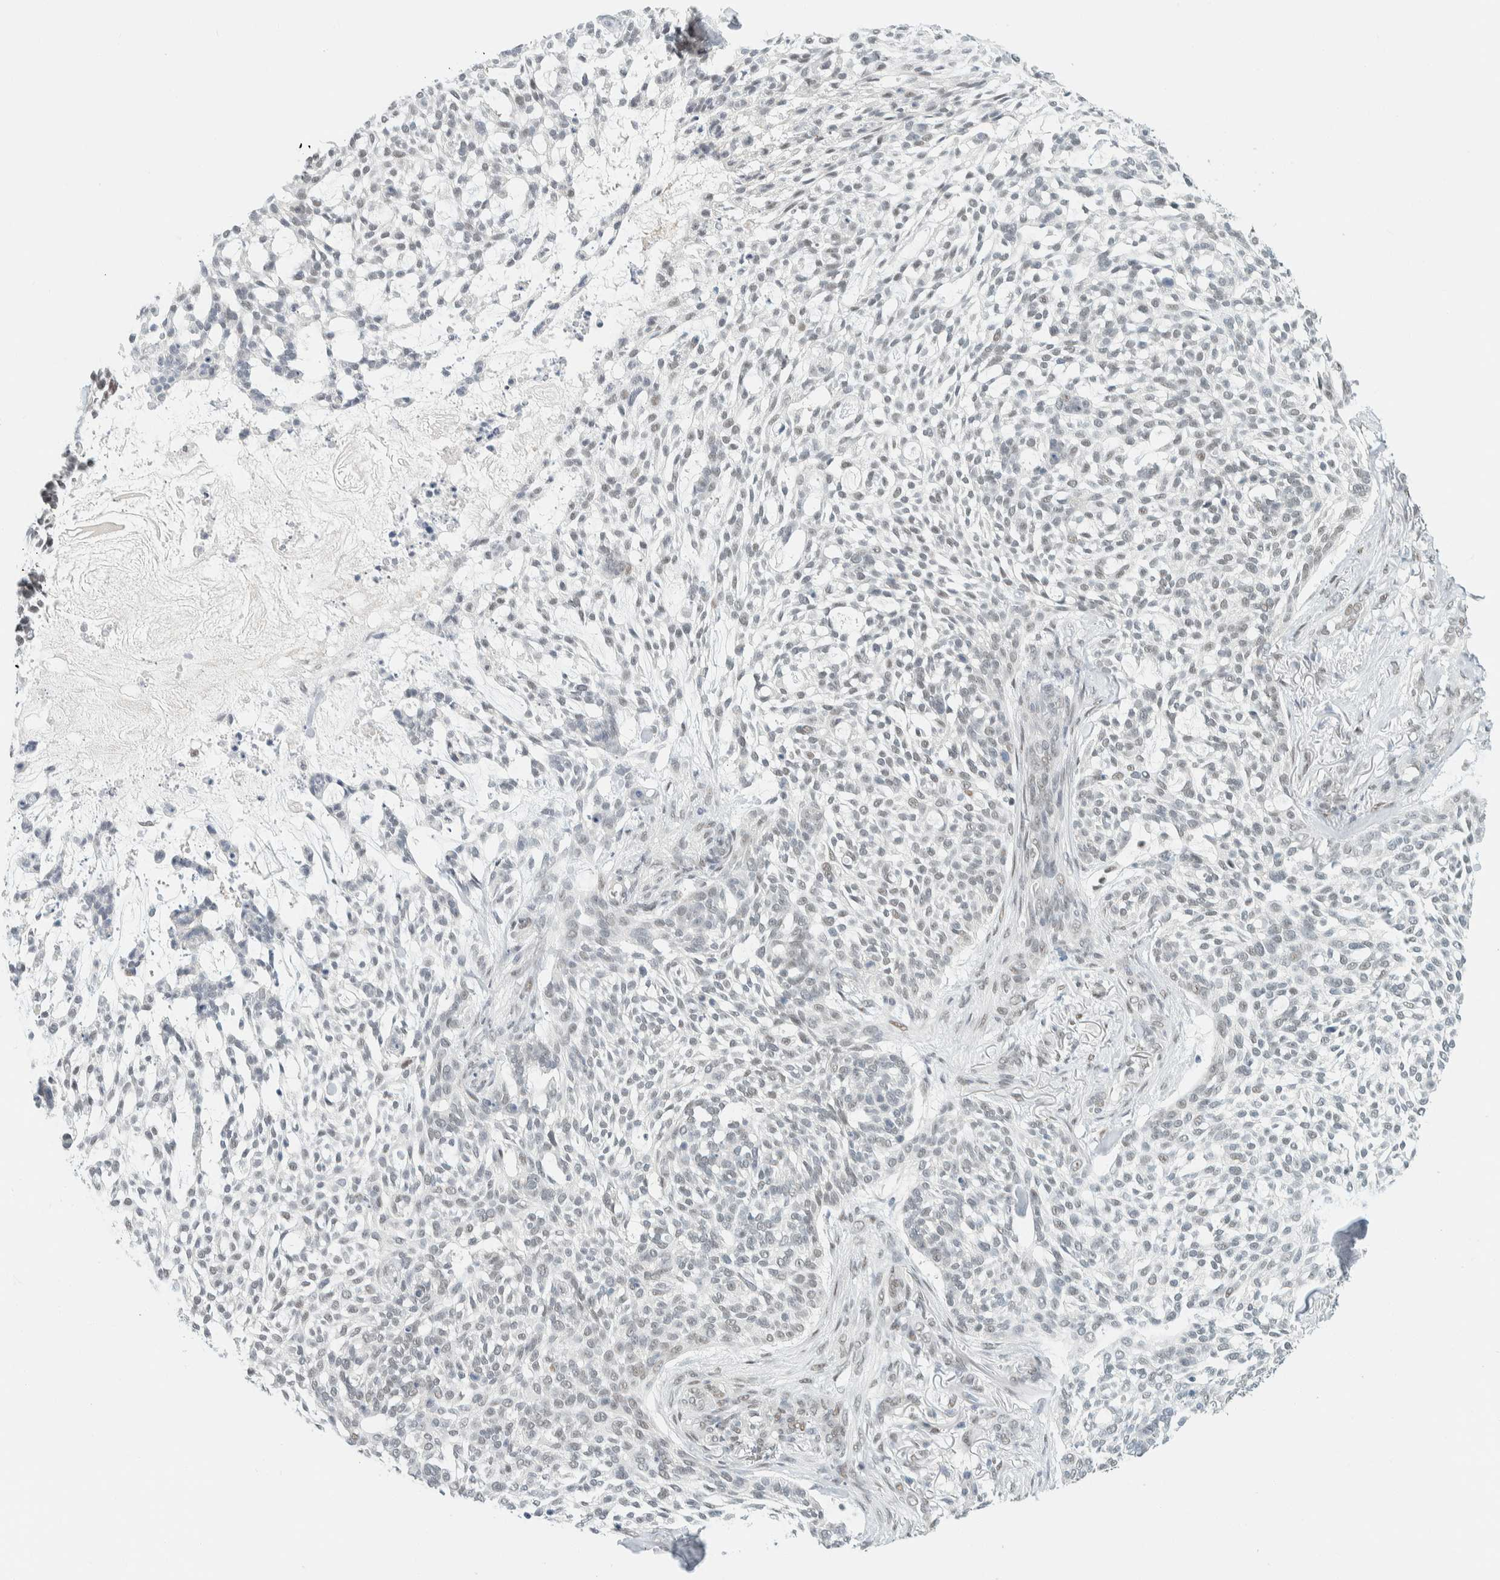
{"staining": {"intensity": "negative", "quantity": "none", "location": "none"}, "tissue": "skin cancer", "cell_type": "Tumor cells", "image_type": "cancer", "snomed": [{"axis": "morphology", "description": "Basal cell carcinoma"}, {"axis": "topography", "description": "Skin"}], "caption": "High magnification brightfield microscopy of basal cell carcinoma (skin) stained with DAB (brown) and counterstained with hematoxylin (blue): tumor cells show no significant positivity.", "gene": "ZNF683", "patient": {"sex": "female", "age": 64}}